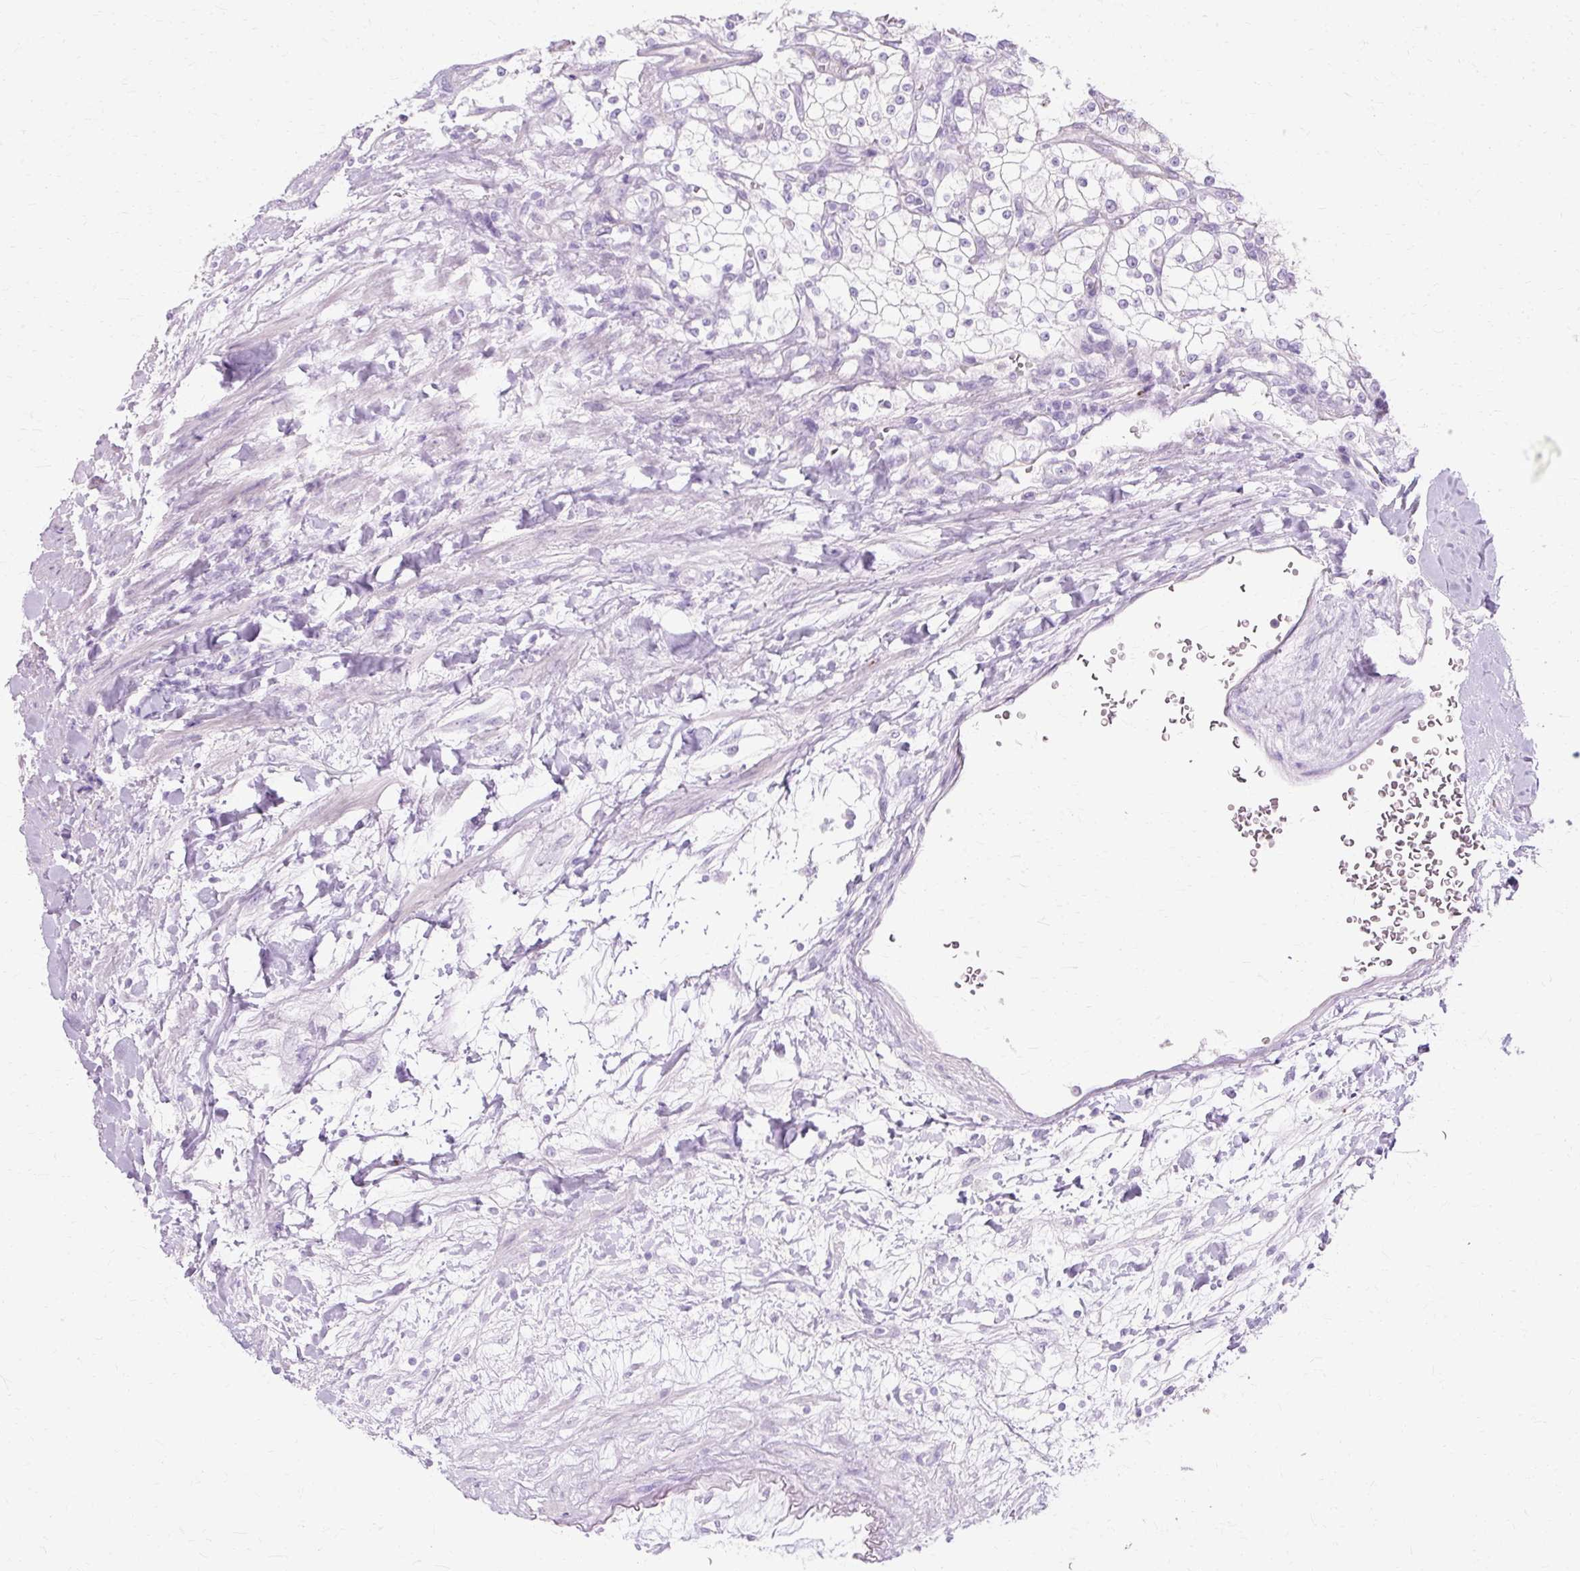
{"staining": {"intensity": "negative", "quantity": "none", "location": "none"}, "tissue": "renal cancer", "cell_type": "Tumor cells", "image_type": "cancer", "snomed": [{"axis": "morphology", "description": "Adenocarcinoma, NOS"}, {"axis": "topography", "description": "Kidney"}], "caption": "Histopathology image shows no protein staining in tumor cells of renal adenocarcinoma tissue.", "gene": "HSD11B1", "patient": {"sex": "male", "age": 80}}